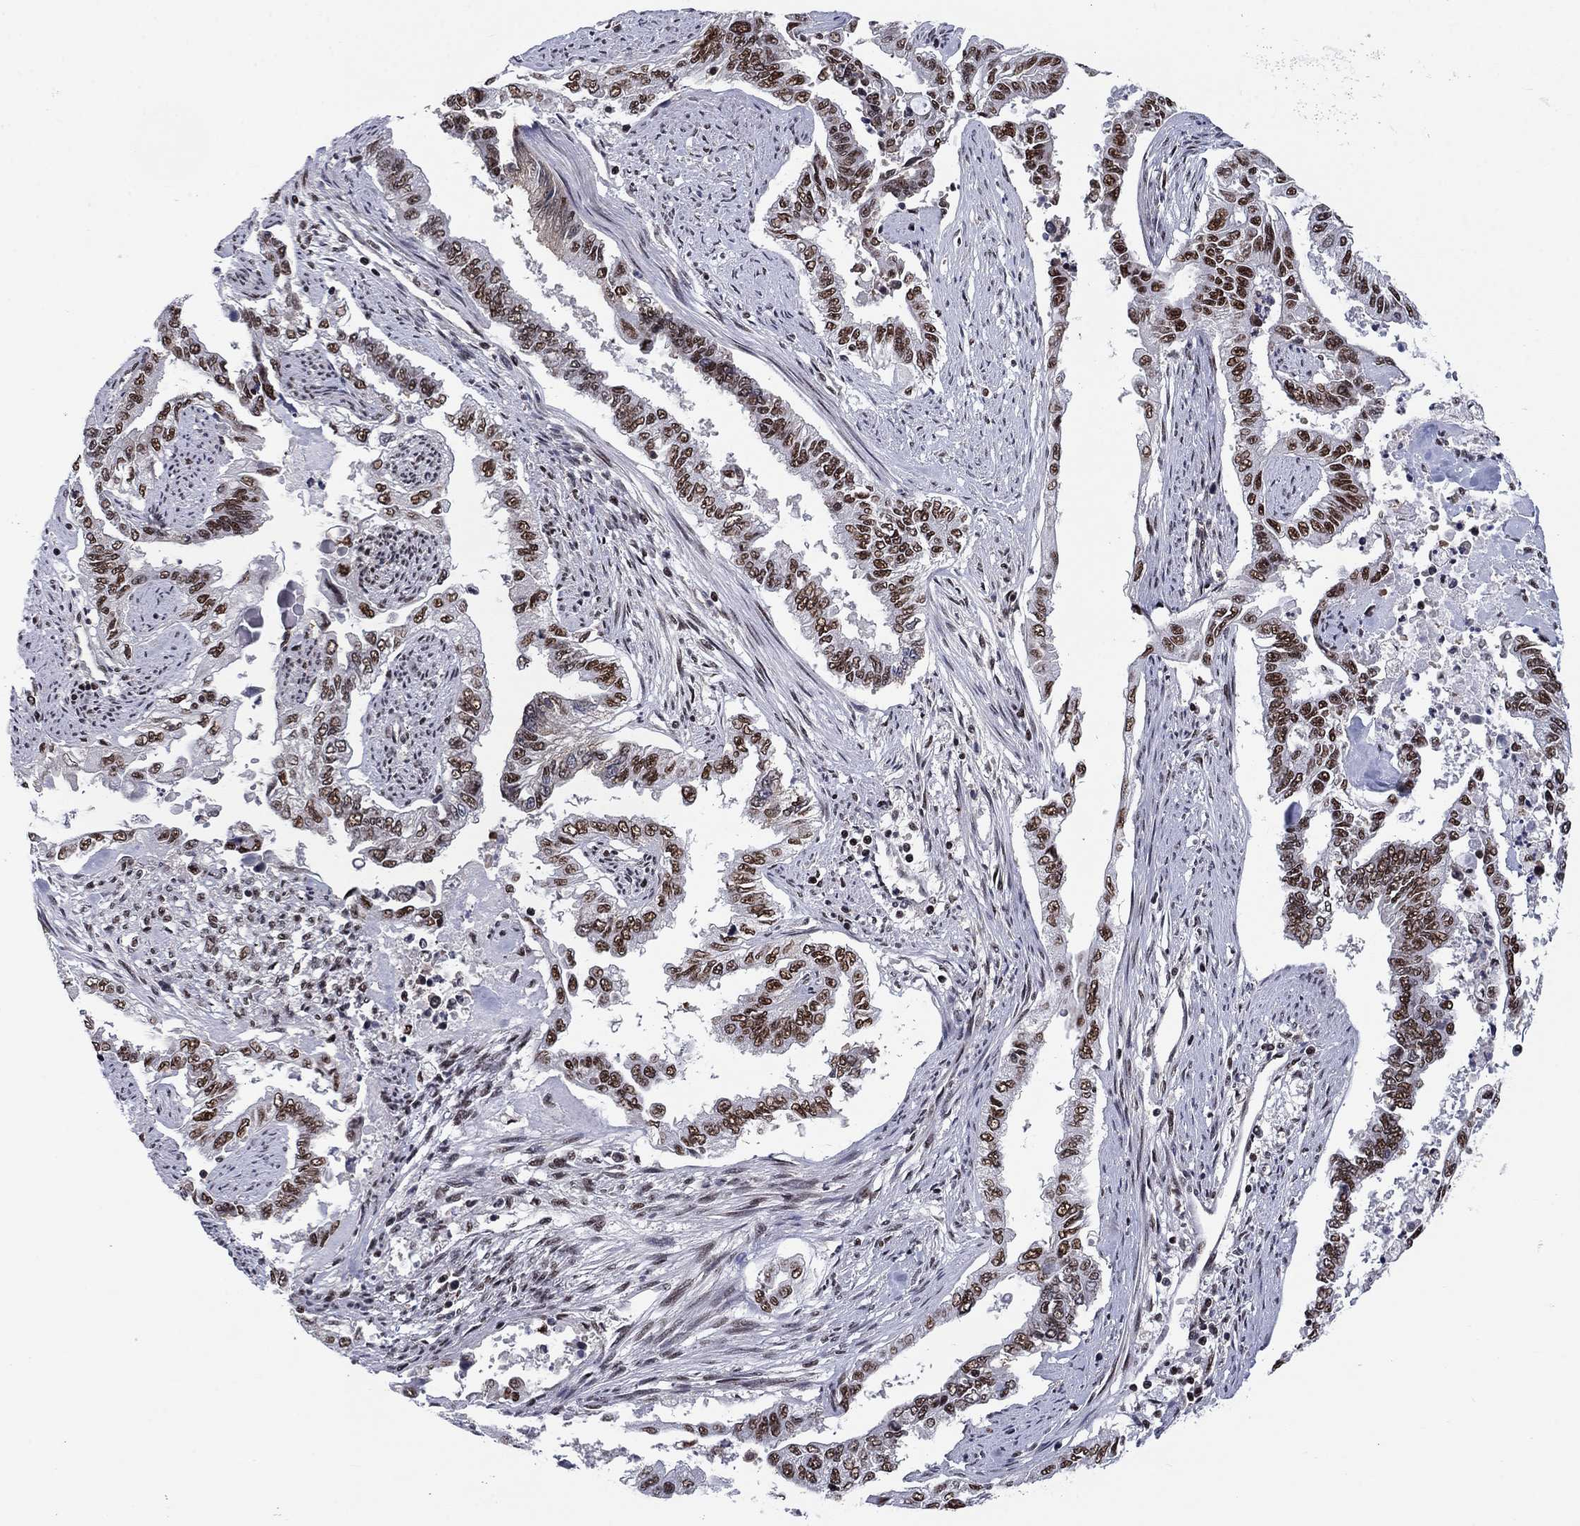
{"staining": {"intensity": "strong", "quantity": "25%-75%", "location": "nuclear"}, "tissue": "endometrial cancer", "cell_type": "Tumor cells", "image_type": "cancer", "snomed": [{"axis": "morphology", "description": "Adenocarcinoma, NOS"}, {"axis": "topography", "description": "Uterus"}], "caption": "Tumor cells reveal high levels of strong nuclear positivity in approximately 25%-75% of cells in human endometrial adenocarcinoma.", "gene": "RPRD1B", "patient": {"sex": "female", "age": 59}}